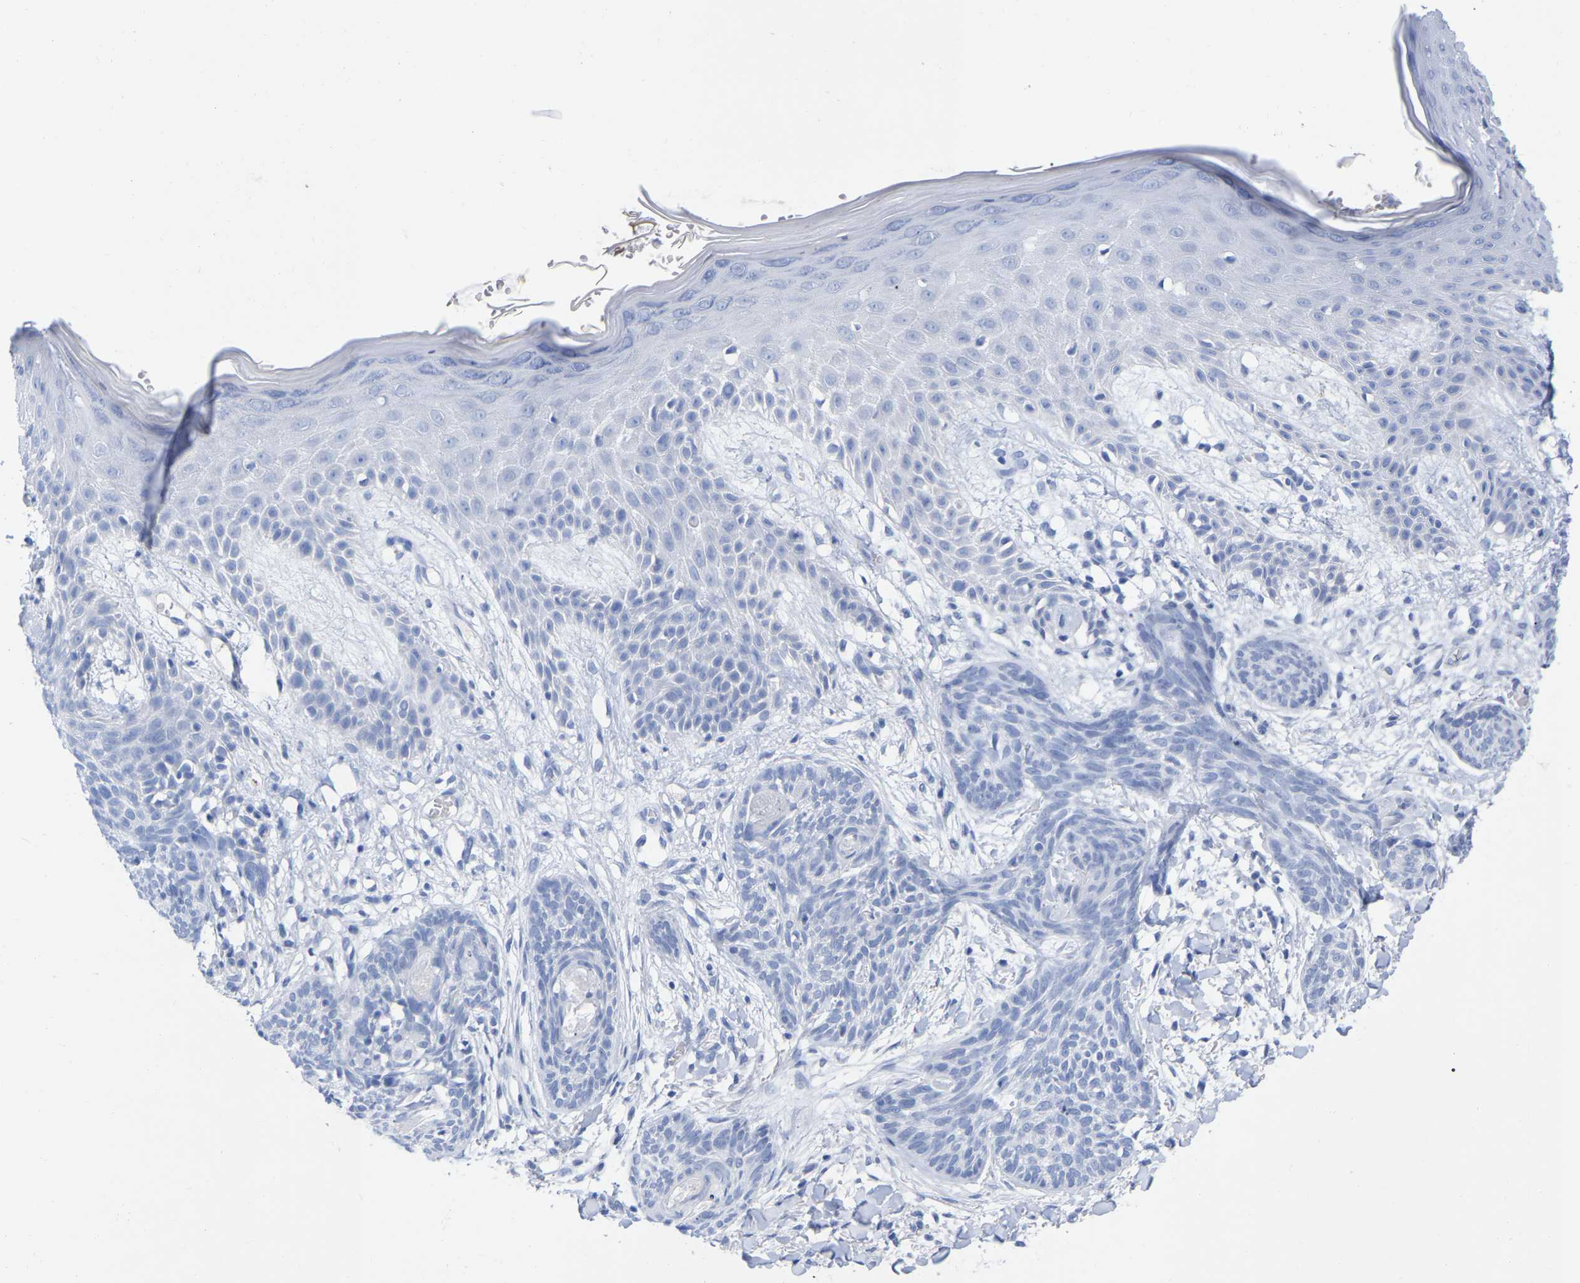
{"staining": {"intensity": "negative", "quantity": "none", "location": "none"}, "tissue": "skin cancer", "cell_type": "Tumor cells", "image_type": "cancer", "snomed": [{"axis": "morphology", "description": "Basal cell carcinoma"}, {"axis": "topography", "description": "Skin"}], "caption": "High magnification brightfield microscopy of skin basal cell carcinoma stained with DAB (3,3'-diaminobenzidine) (brown) and counterstained with hematoxylin (blue): tumor cells show no significant expression.", "gene": "HAPLN1", "patient": {"sex": "female", "age": 59}}